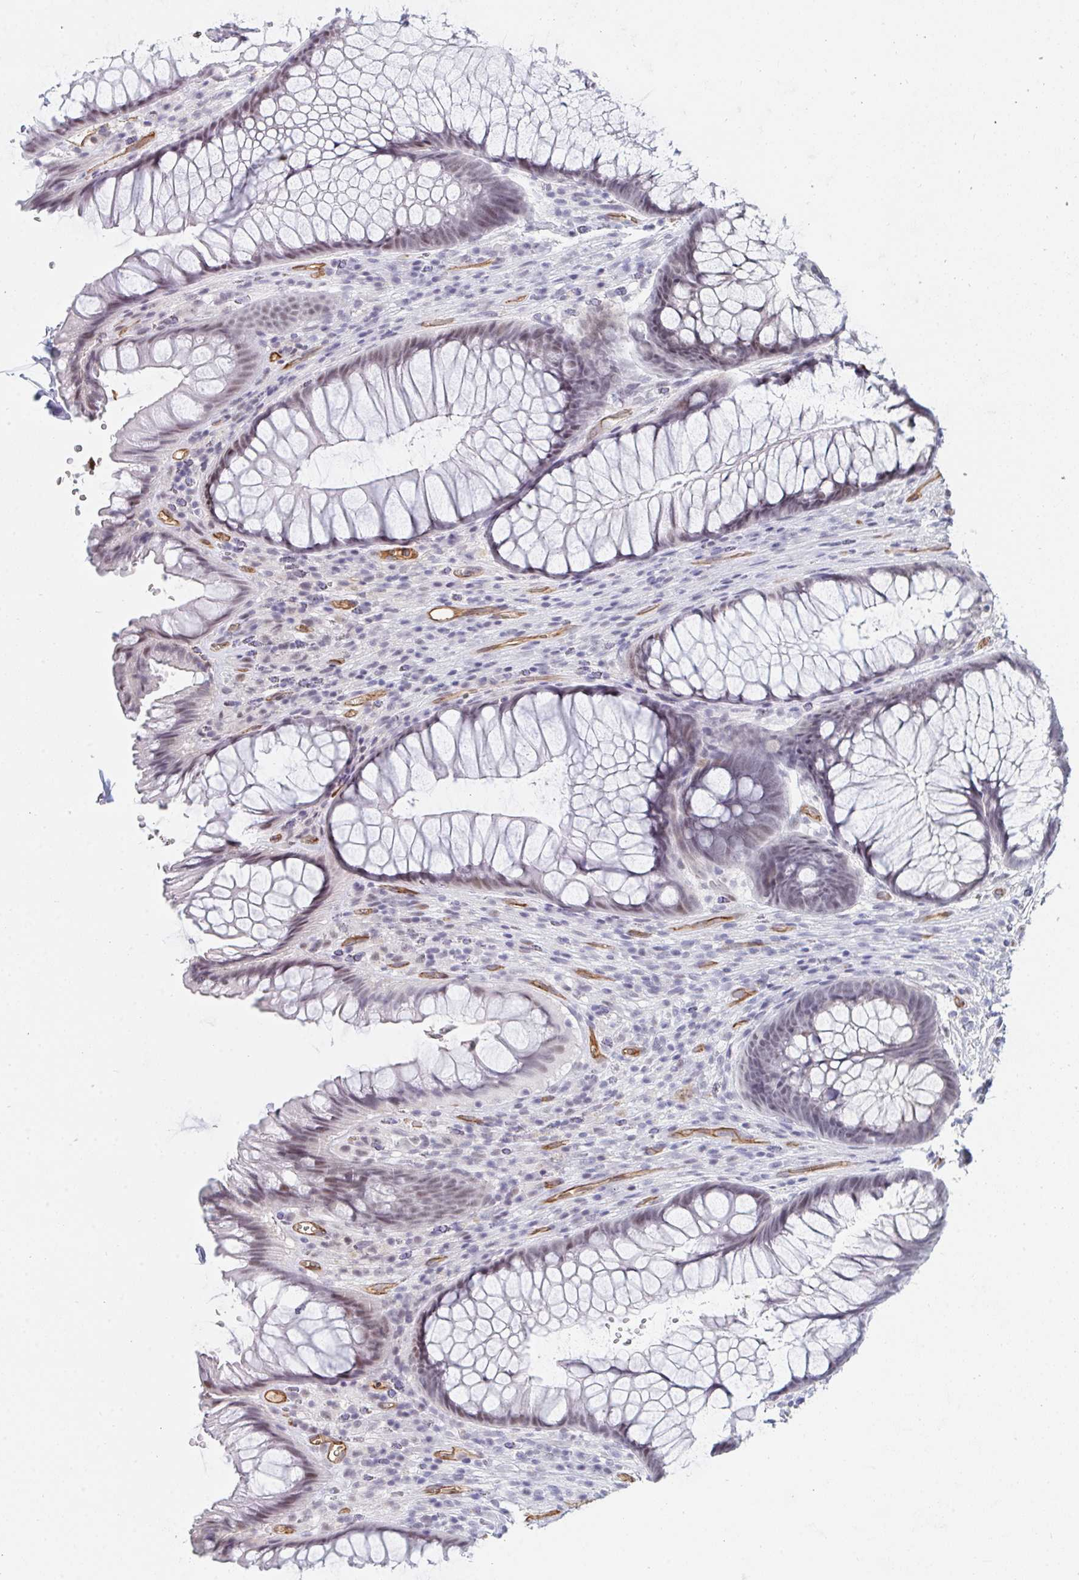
{"staining": {"intensity": "weak", "quantity": "25%-75%", "location": "nuclear"}, "tissue": "rectum", "cell_type": "Glandular cells", "image_type": "normal", "snomed": [{"axis": "morphology", "description": "Normal tissue, NOS"}, {"axis": "topography", "description": "Rectum"}], "caption": "Unremarkable rectum exhibits weak nuclear expression in about 25%-75% of glandular cells, visualized by immunohistochemistry.", "gene": "DSCAML1", "patient": {"sex": "male", "age": 53}}